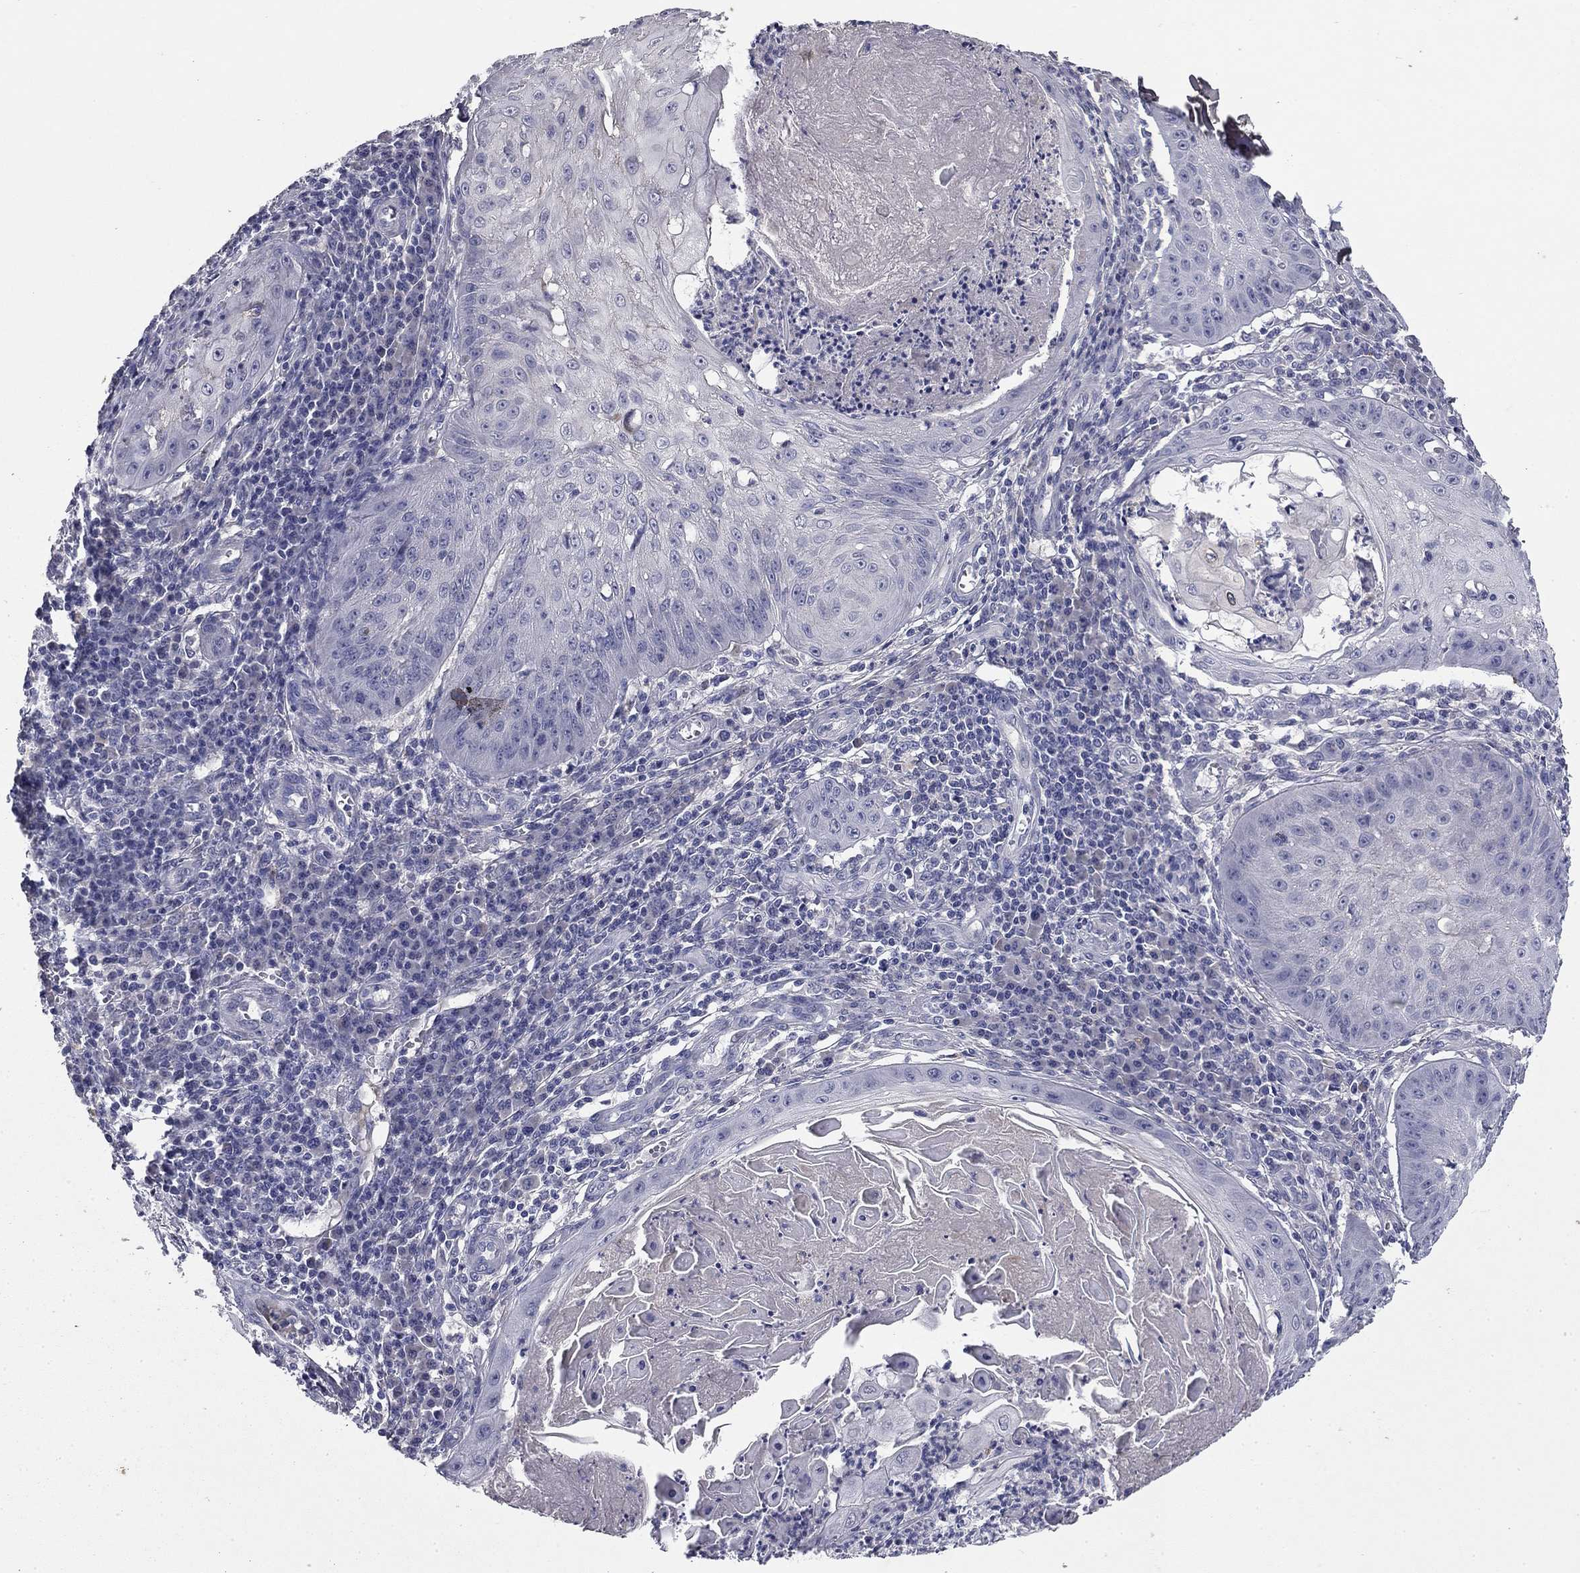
{"staining": {"intensity": "negative", "quantity": "none", "location": "none"}, "tissue": "skin cancer", "cell_type": "Tumor cells", "image_type": "cancer", "snomed": [{"axis": "morphology", "description": "Squamous cell carcinoma, NOS"}, {"axis": "topography", "description": "Skin"}], "caption": "Squamous cell carcinoma (skin) was stained to show a protein in brown. There is no significant staining in tumor cells.", "gene": "COL2A1", "patient": {"sex": "male", "age": 70}}